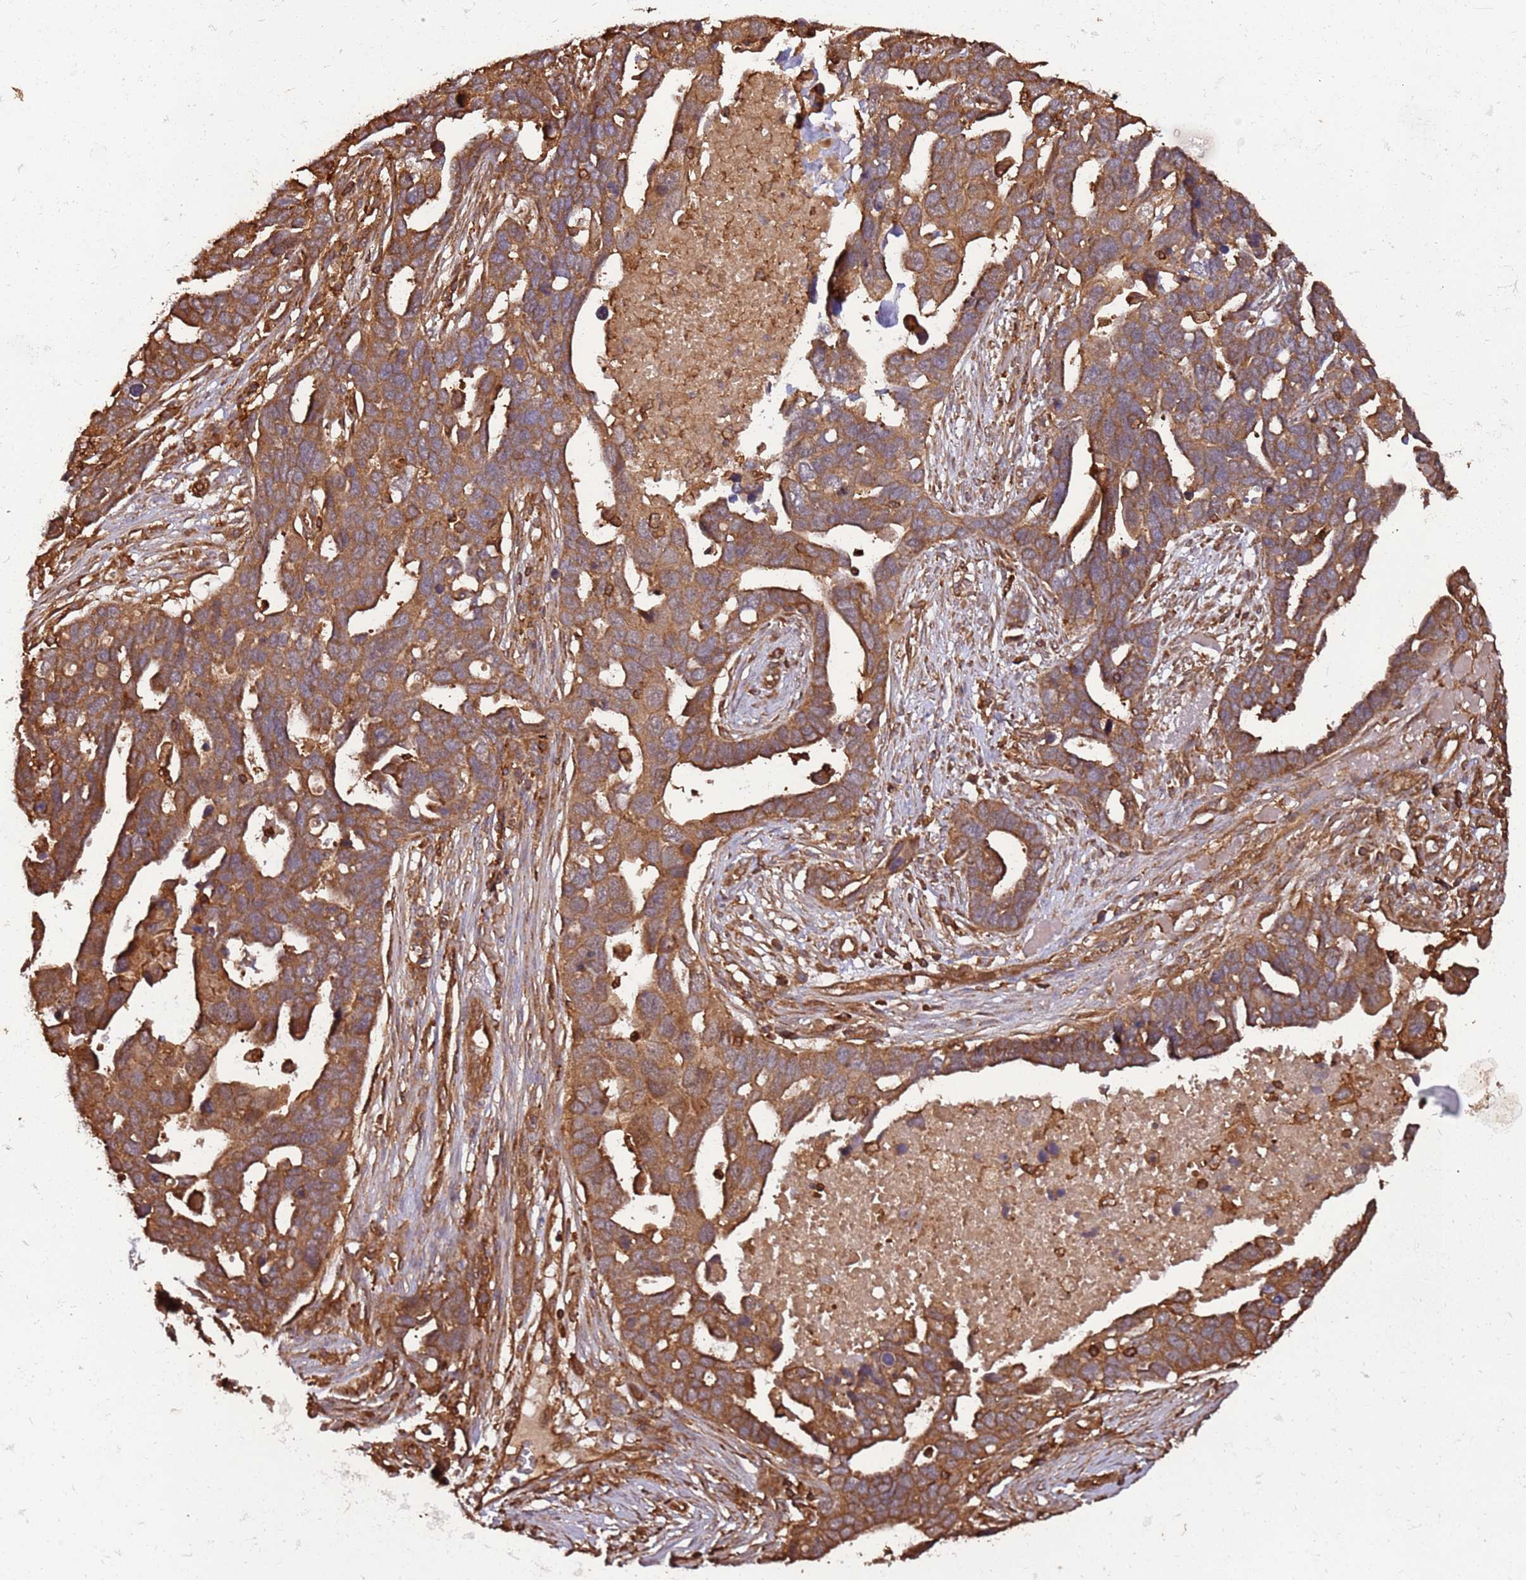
{"staining": {"intensity": "moderate", "quantity": ">75%", "location": "cytoplasmic/membranous"}, "tissue": "ovarian cancer", "cell_type": "Tumor cells", "image_type": "cancer", "snomed": [{"axis": "morphology", "description": "Cystadenocarcinoma, serous, NOS"}, {"axis": "topography", "description": "Ovary"}], "caption": "Moderate cytoplasmic/membranous expression is seen in about >75% of tumor cells in ovarian serous cystadenocarcinoma.", "gene": "ACVR2A", "patient": {"sex": "female", "age": 54}}